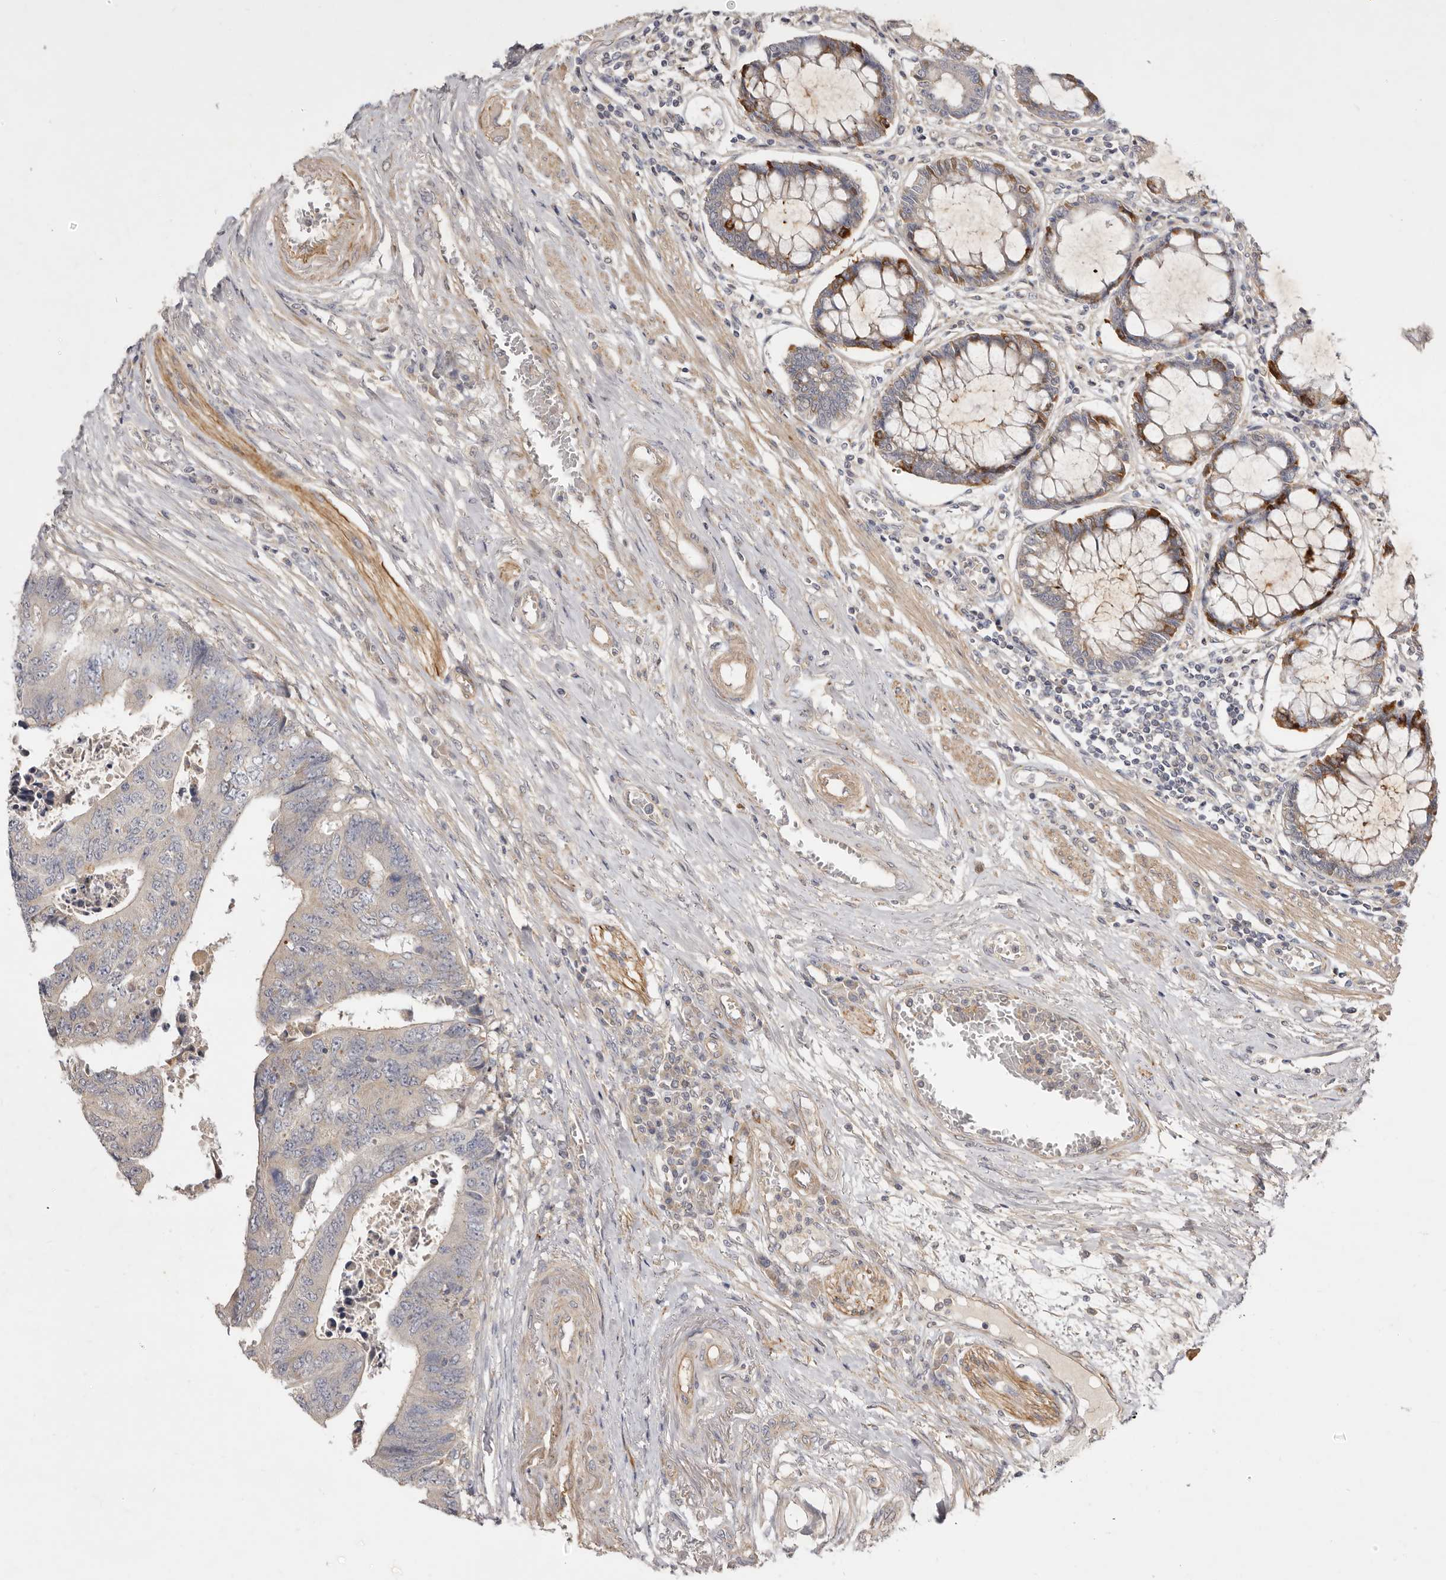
{"staining": {"intensity": "negative", "quantity": "none", "location": "none"}, "tissue": "colorectal cancer", "cell_type": "Tumor cells", "image_type": "cancer", "snomed": [{"axis": "morphology", "description": "Adenocarcinoma, NOS"}, {"axis": "topography", "description": "Rectum"}], "caption": "IHC of human colorectal cancer (adenocarcinoma) shows no positivity in tumor cells.", "gene": "ADAMTS9", "patient": {"sex": "male", "age": 84}}